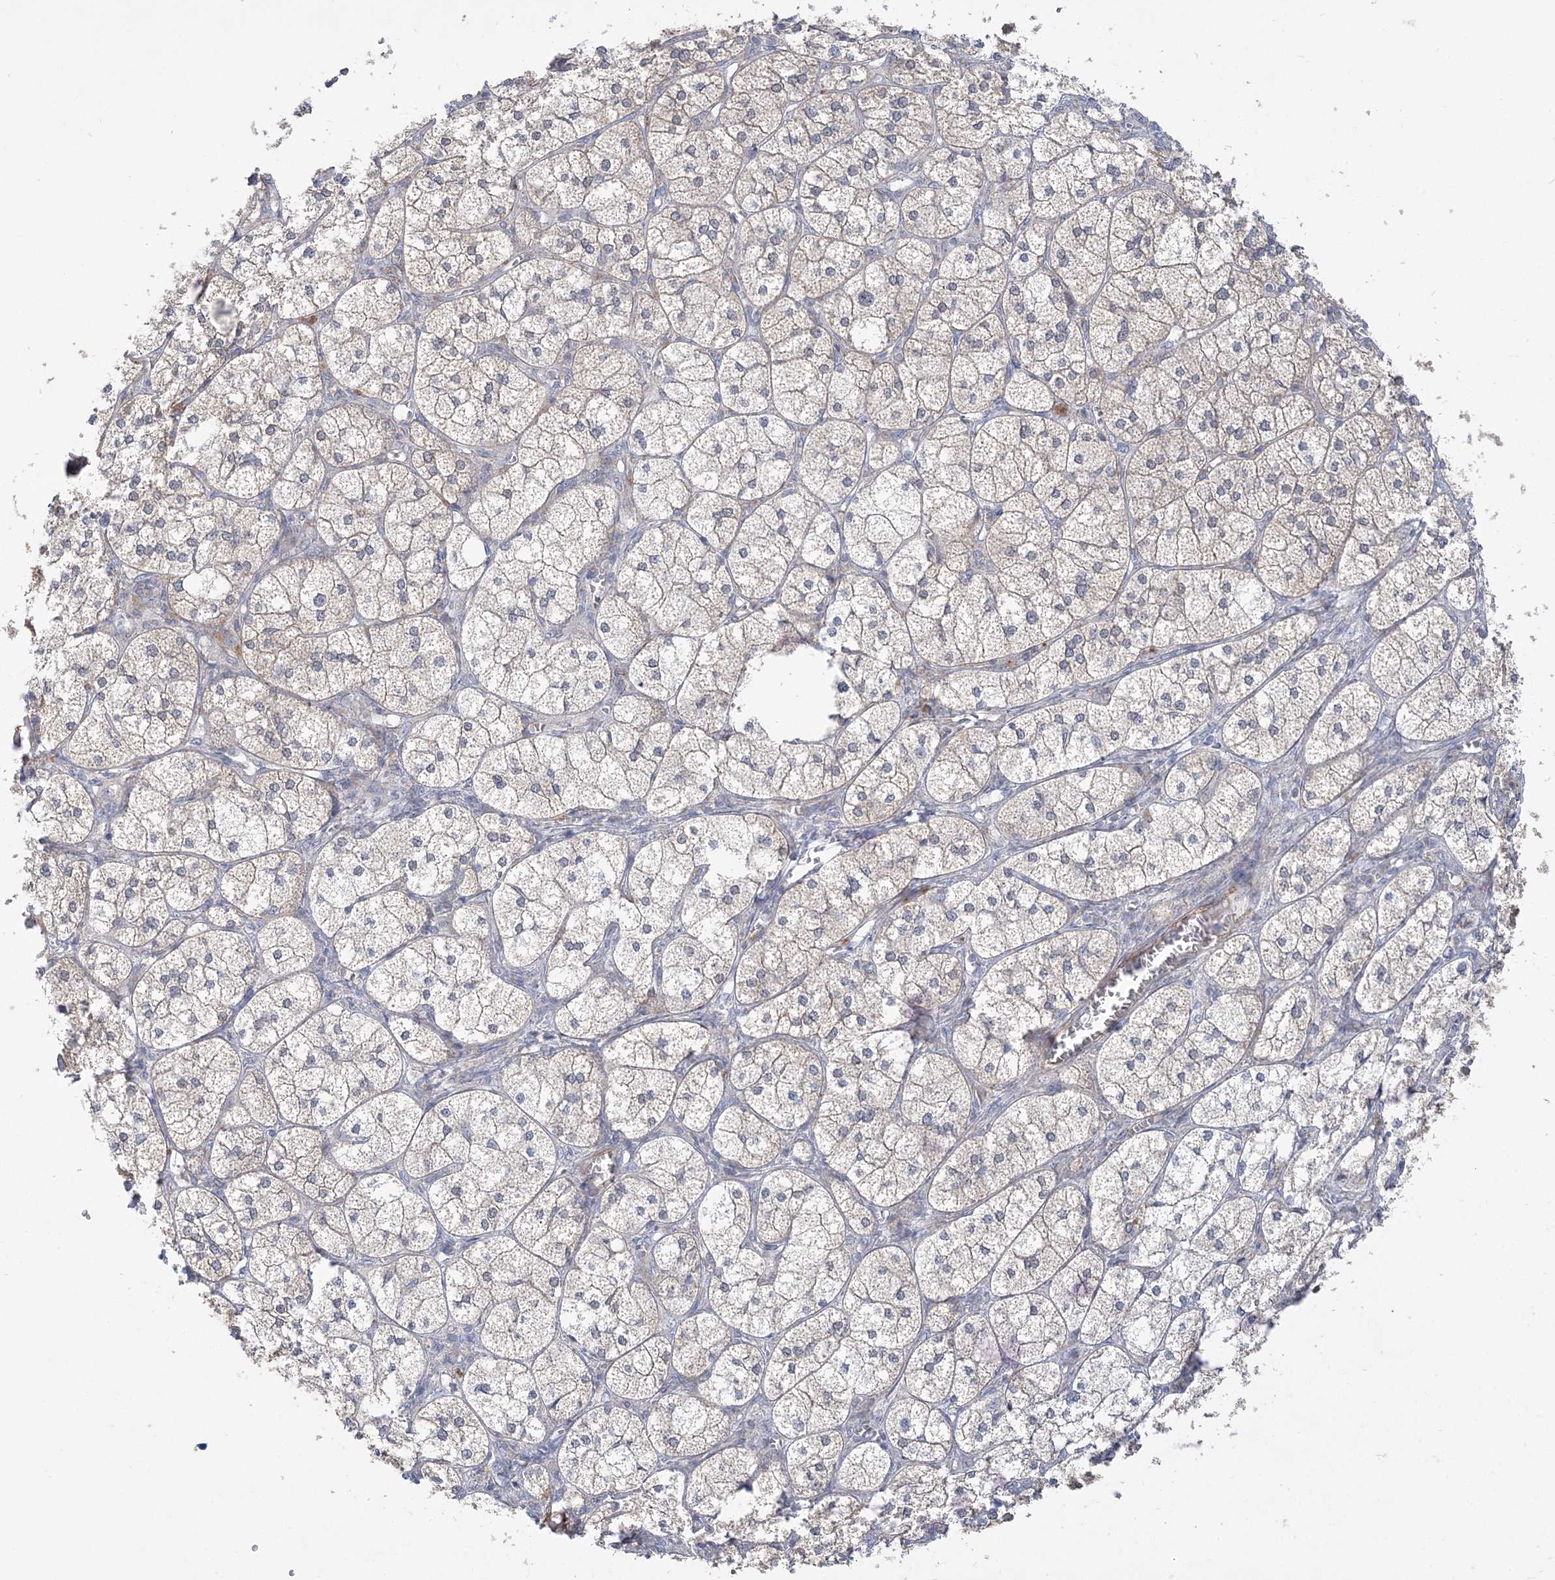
{"staining": {"intensity": "moderate", "quantity": "25%-75%", "location": "cytoplasmic/membranous"}, "tissue": "adrenal gland", "cell_type": "Glandular cells", "image_type": "normal", "snomed": [{"axis": "morphology", "description": "Normal tissue, NOS"}, {"axis": "topography", "description": "Adrenal gland"}], "caption": "High-power microscopy captured an immunohistochemistry micrograph of normal adrenal gland, revealing moderate cytoplasmic/membranous expression in about 25%-75% of glandular cells.", "gene": "INPP1", "patient": {"sex": "female", "age": 61}}